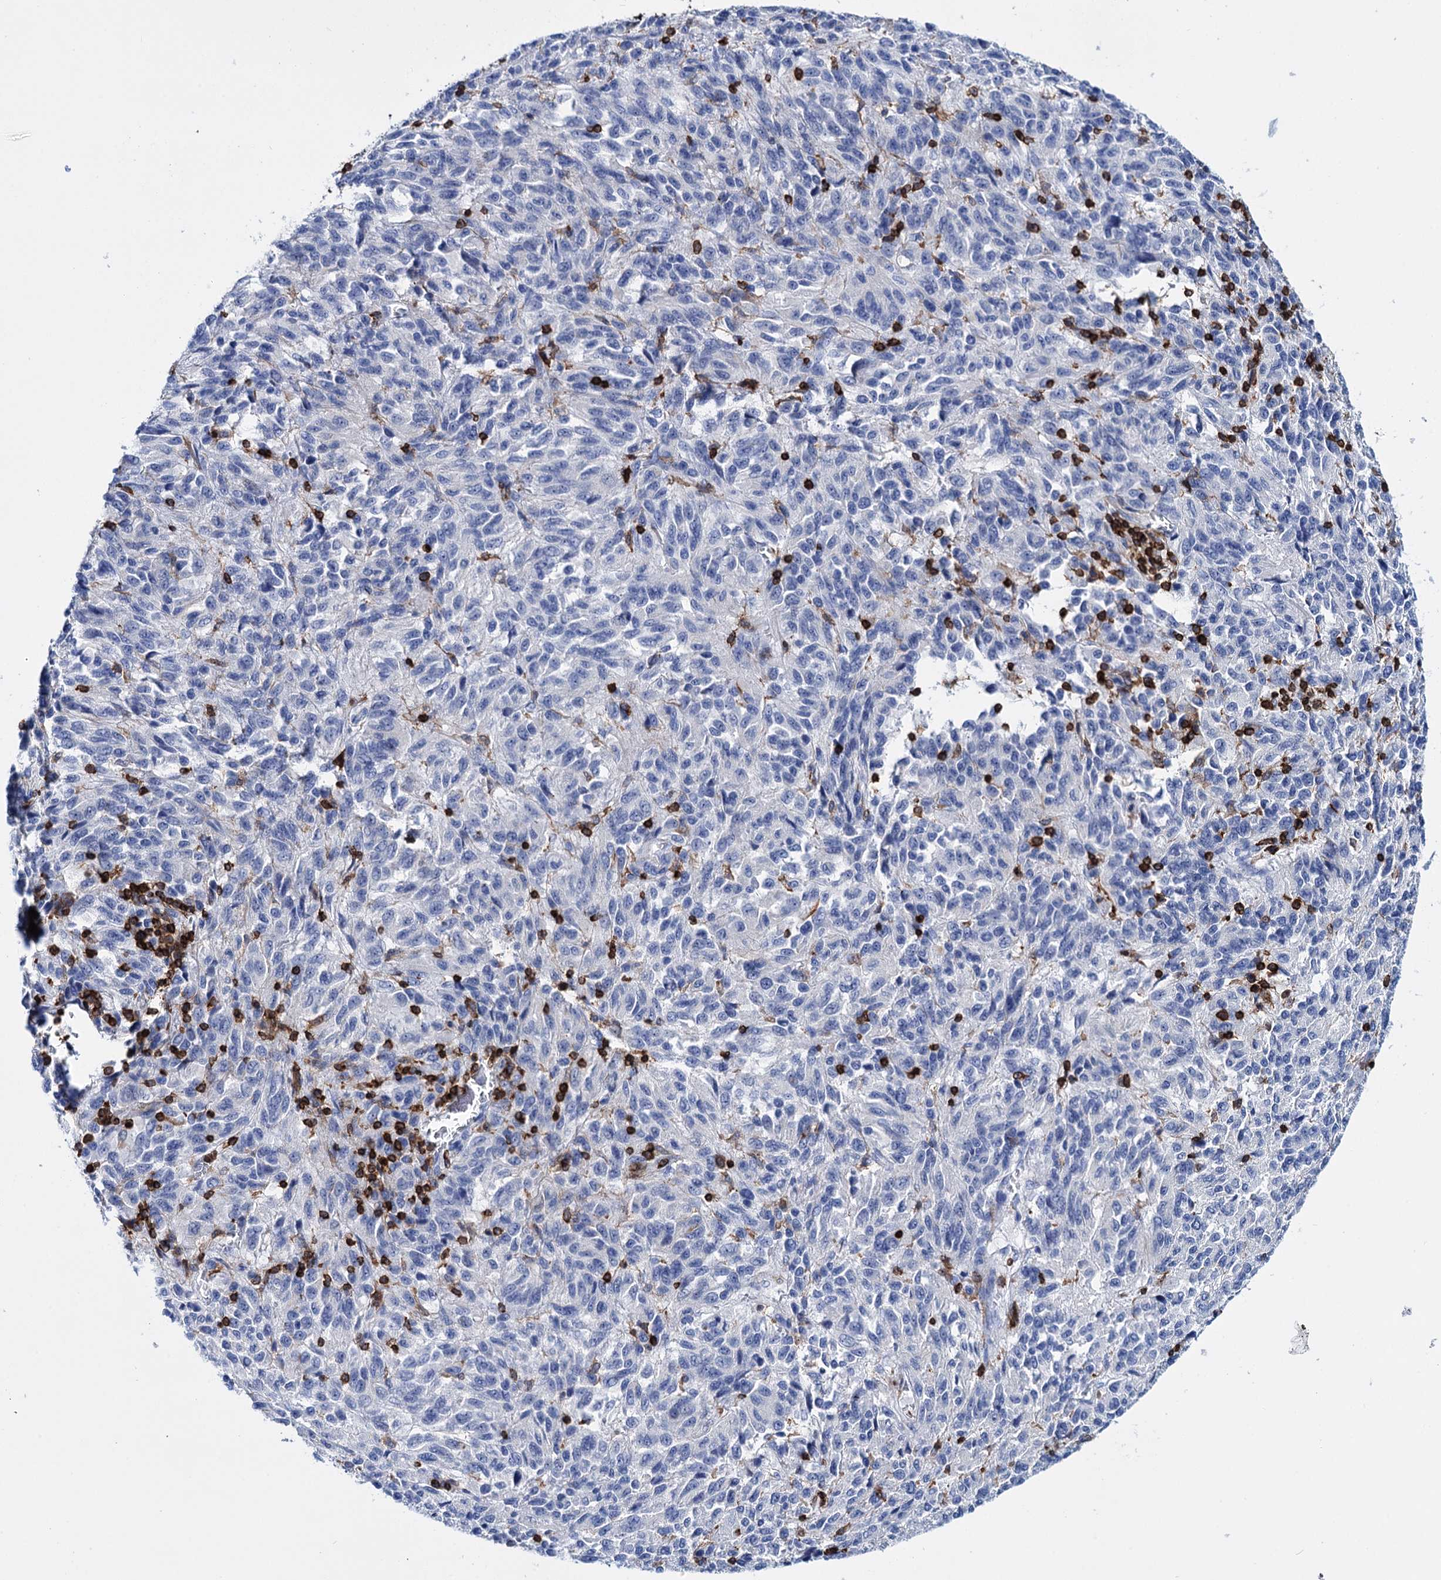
{"staining": {"intensity": "negative", "quantity": "none", "location": "none"}, "tissue": "melanoma", "cell_type": "Tumor cells", "image_type": "cancer", "snomed": [{"axis": "morphology", "description": "Malignant melanoma, Metastatic site"}, {"axis": "topography", "description": "Lung"}], "caption": "Tumor cells show no significant protein expression in melanoma. Nuclei are stained in blue.", "gene": "DEF6", "patient": {"sex": "male", "age": 64}}